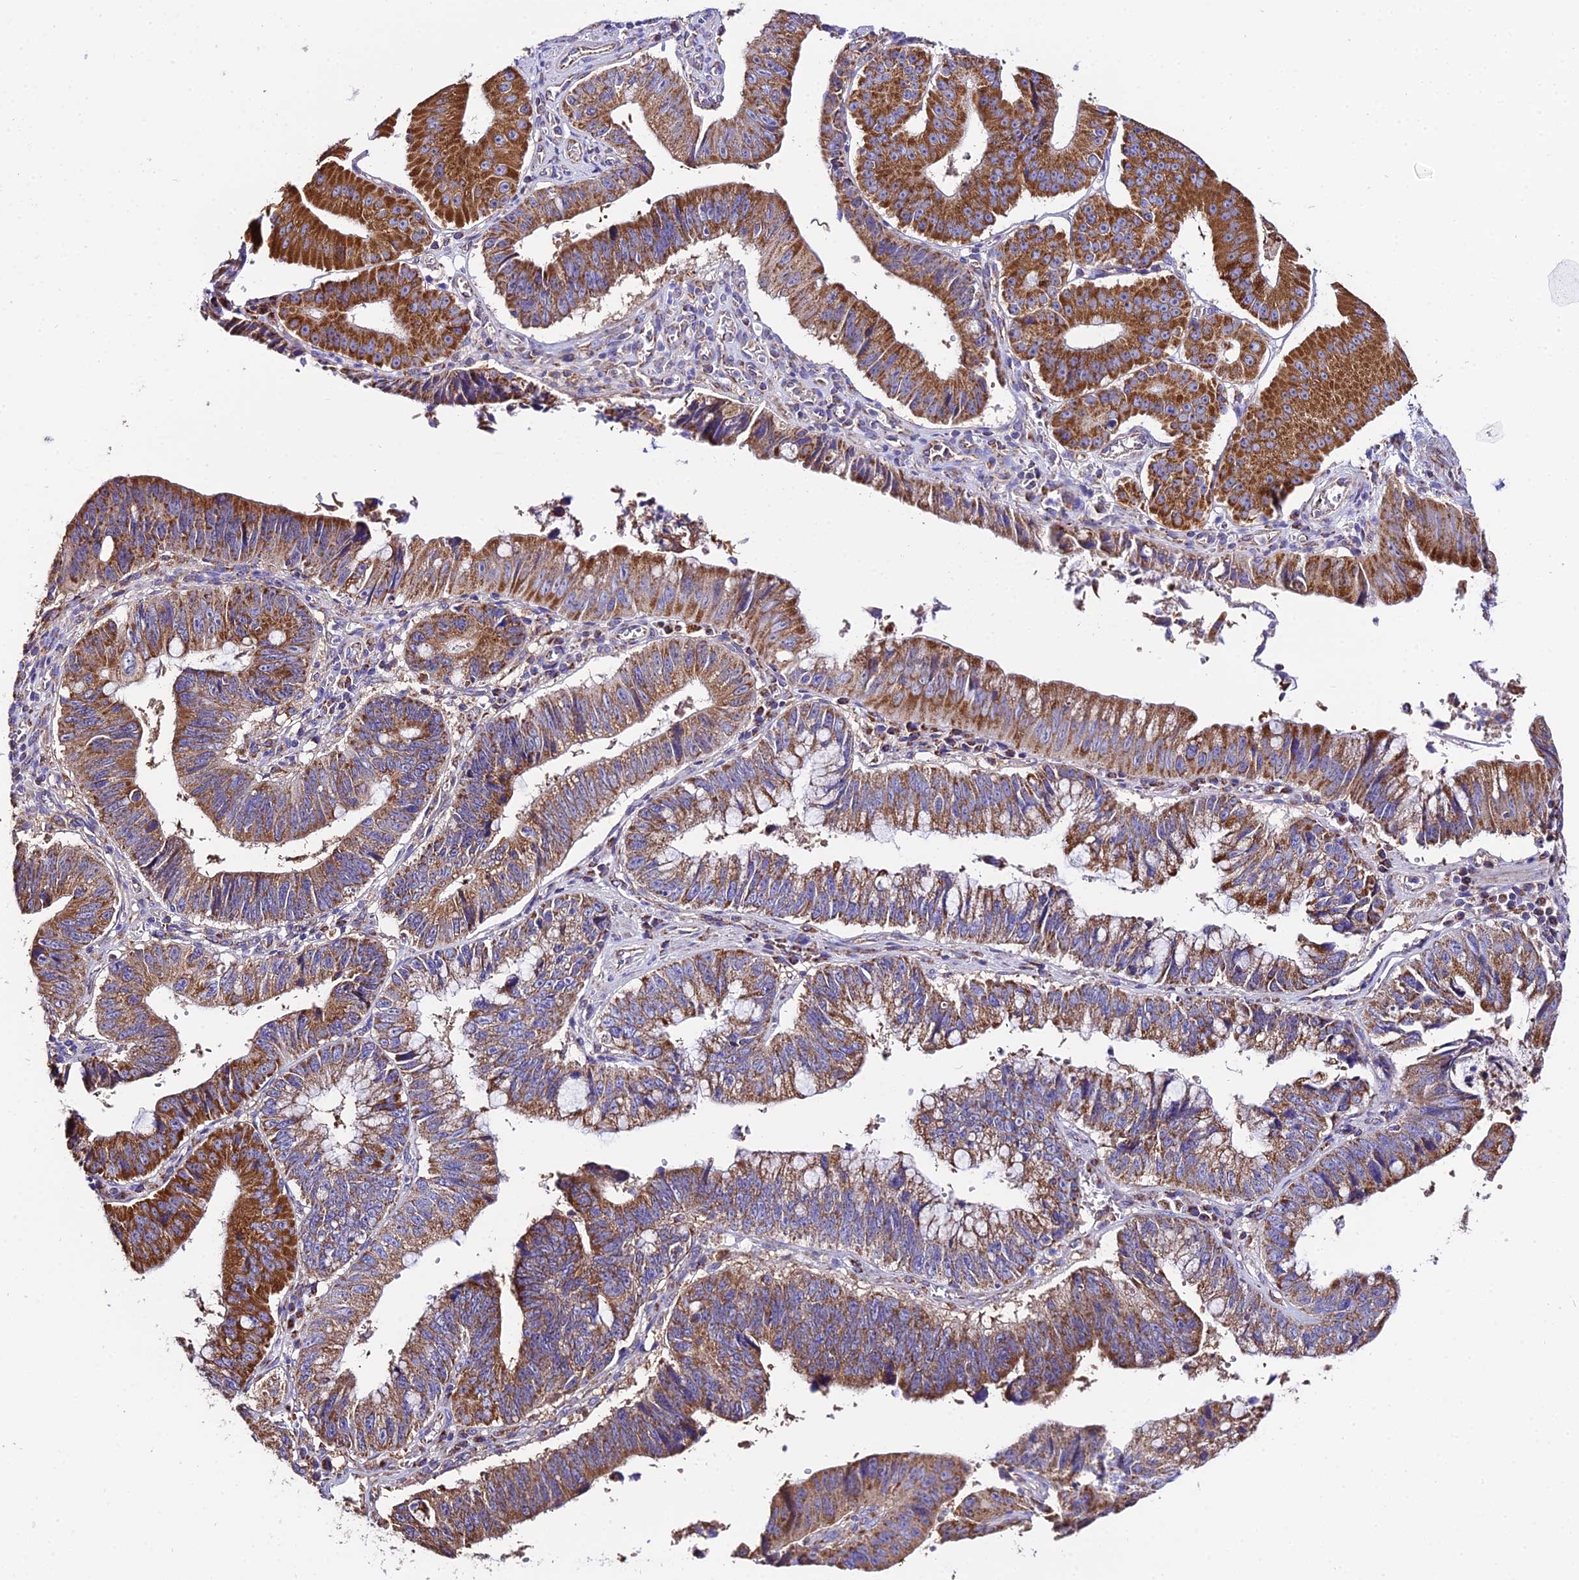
{"staining": {"intensity": "moderate", "quantity": ">75%", "location": "cytoplasmic/membranous"}, "tissue": "stomach cancer", "cell_type": "Tumor cells", "image_type": "cancer", "snomed": [{"axis": "morphology", "description": "Adenocarcinoma, NOS"}, {"axis": "topography", "description": "Stomach"}], "caption": "Tumor cells exhibit medium levels of moderate cytoplasmic/membranous staining in about >75% of cells in human stomach cancer (adenocarcinoma).", "gene": "OCIAD1", "patient": {"sex": "male", "age": 59}}